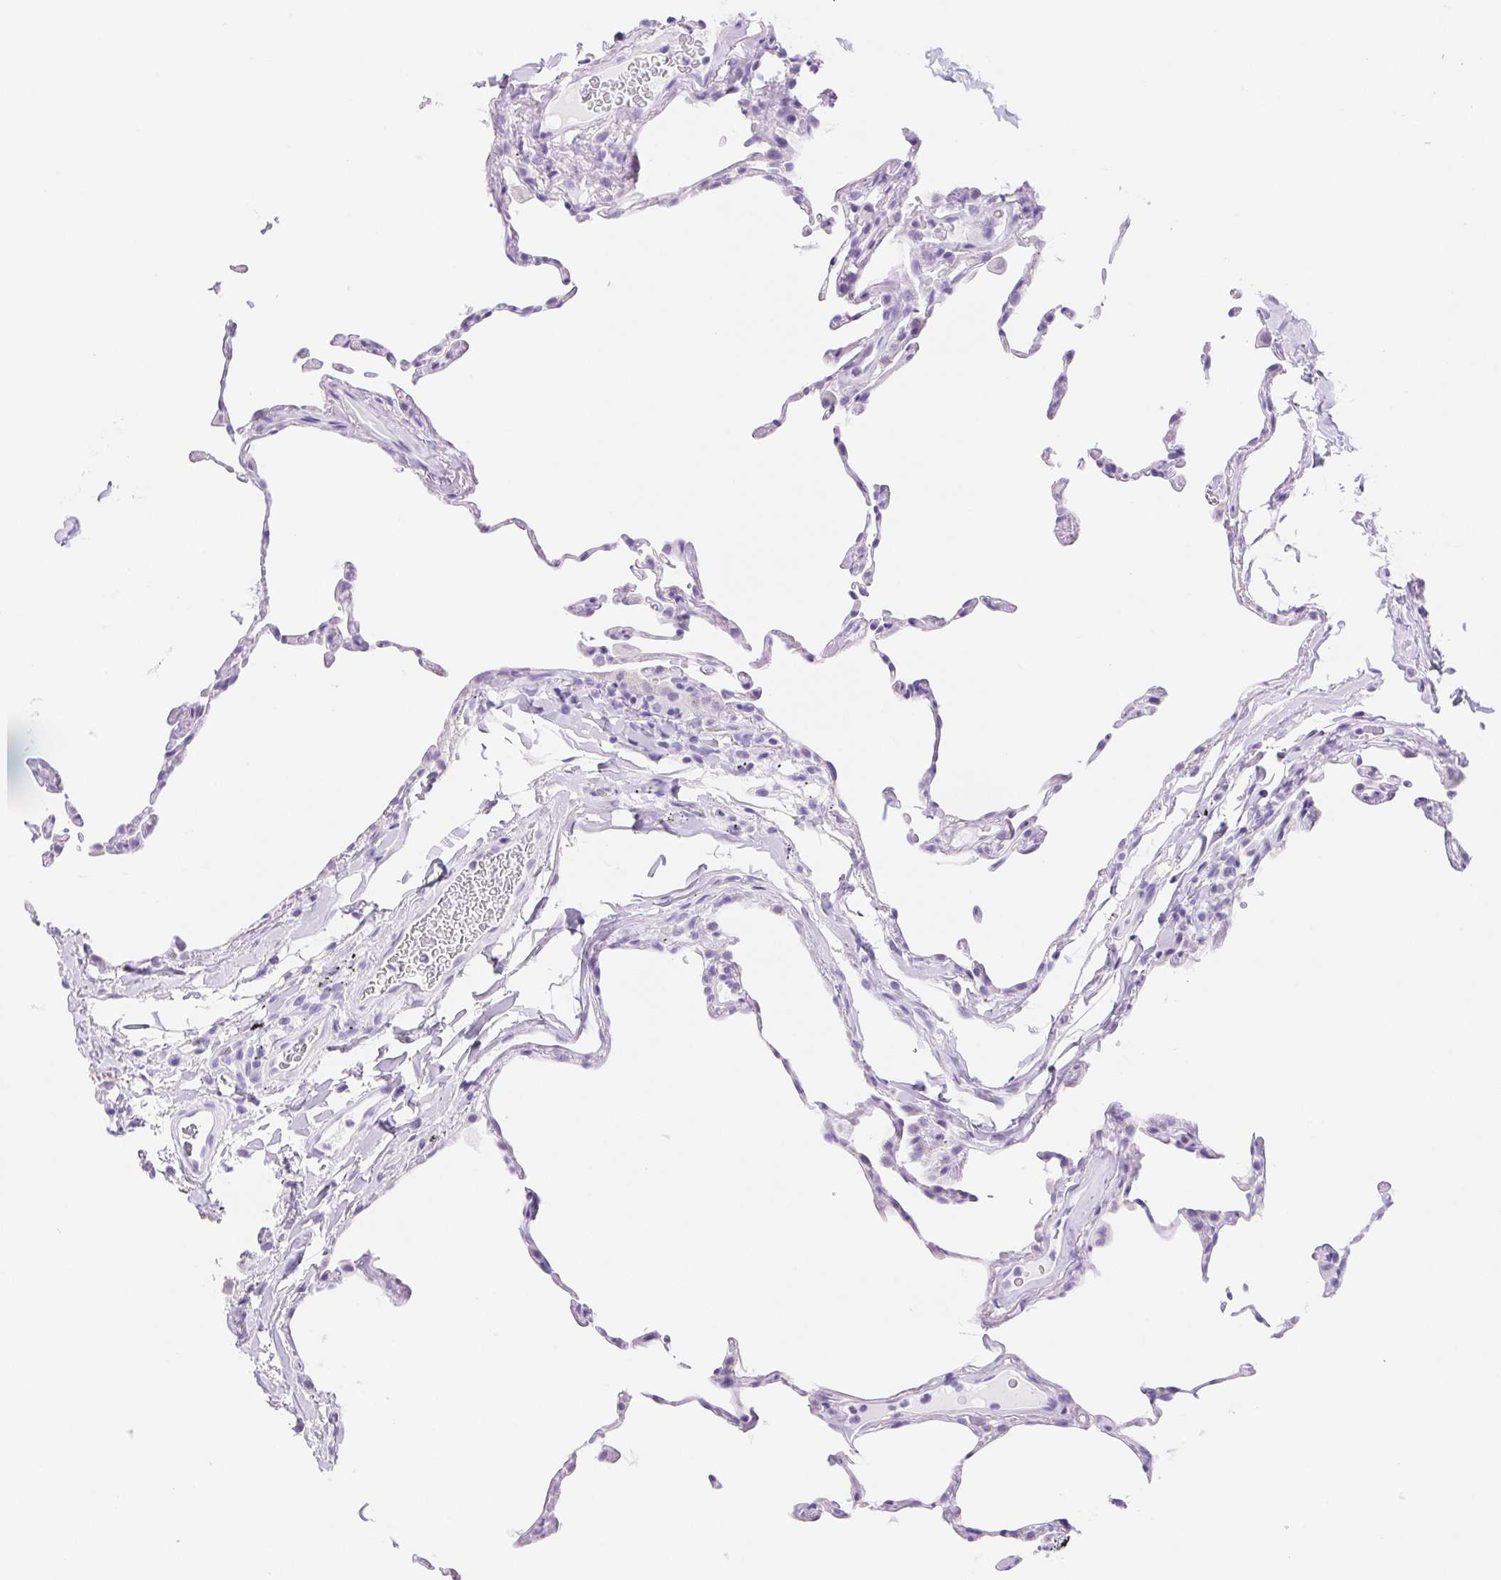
{"staining": {"intensity": "negative", "quantity": "none", "location": "none"}, "tissue": "lung", "cell_type": "Alveolar cells", "image_type": "normal", "snomed": [{"axis": "morphology", "description": "Normal tissue, NOS"}, {"axis": "topography", "description": "Lung"}], "caption": "This micrograph is of benign lung stained with immunohistochemistry to label a protein in brown with the nuclei are counter-stained blue. There is no positivity in alveolar cells.", "gene": "DYNC2LI1", "patient": {"sex": "female", "age": 57}}